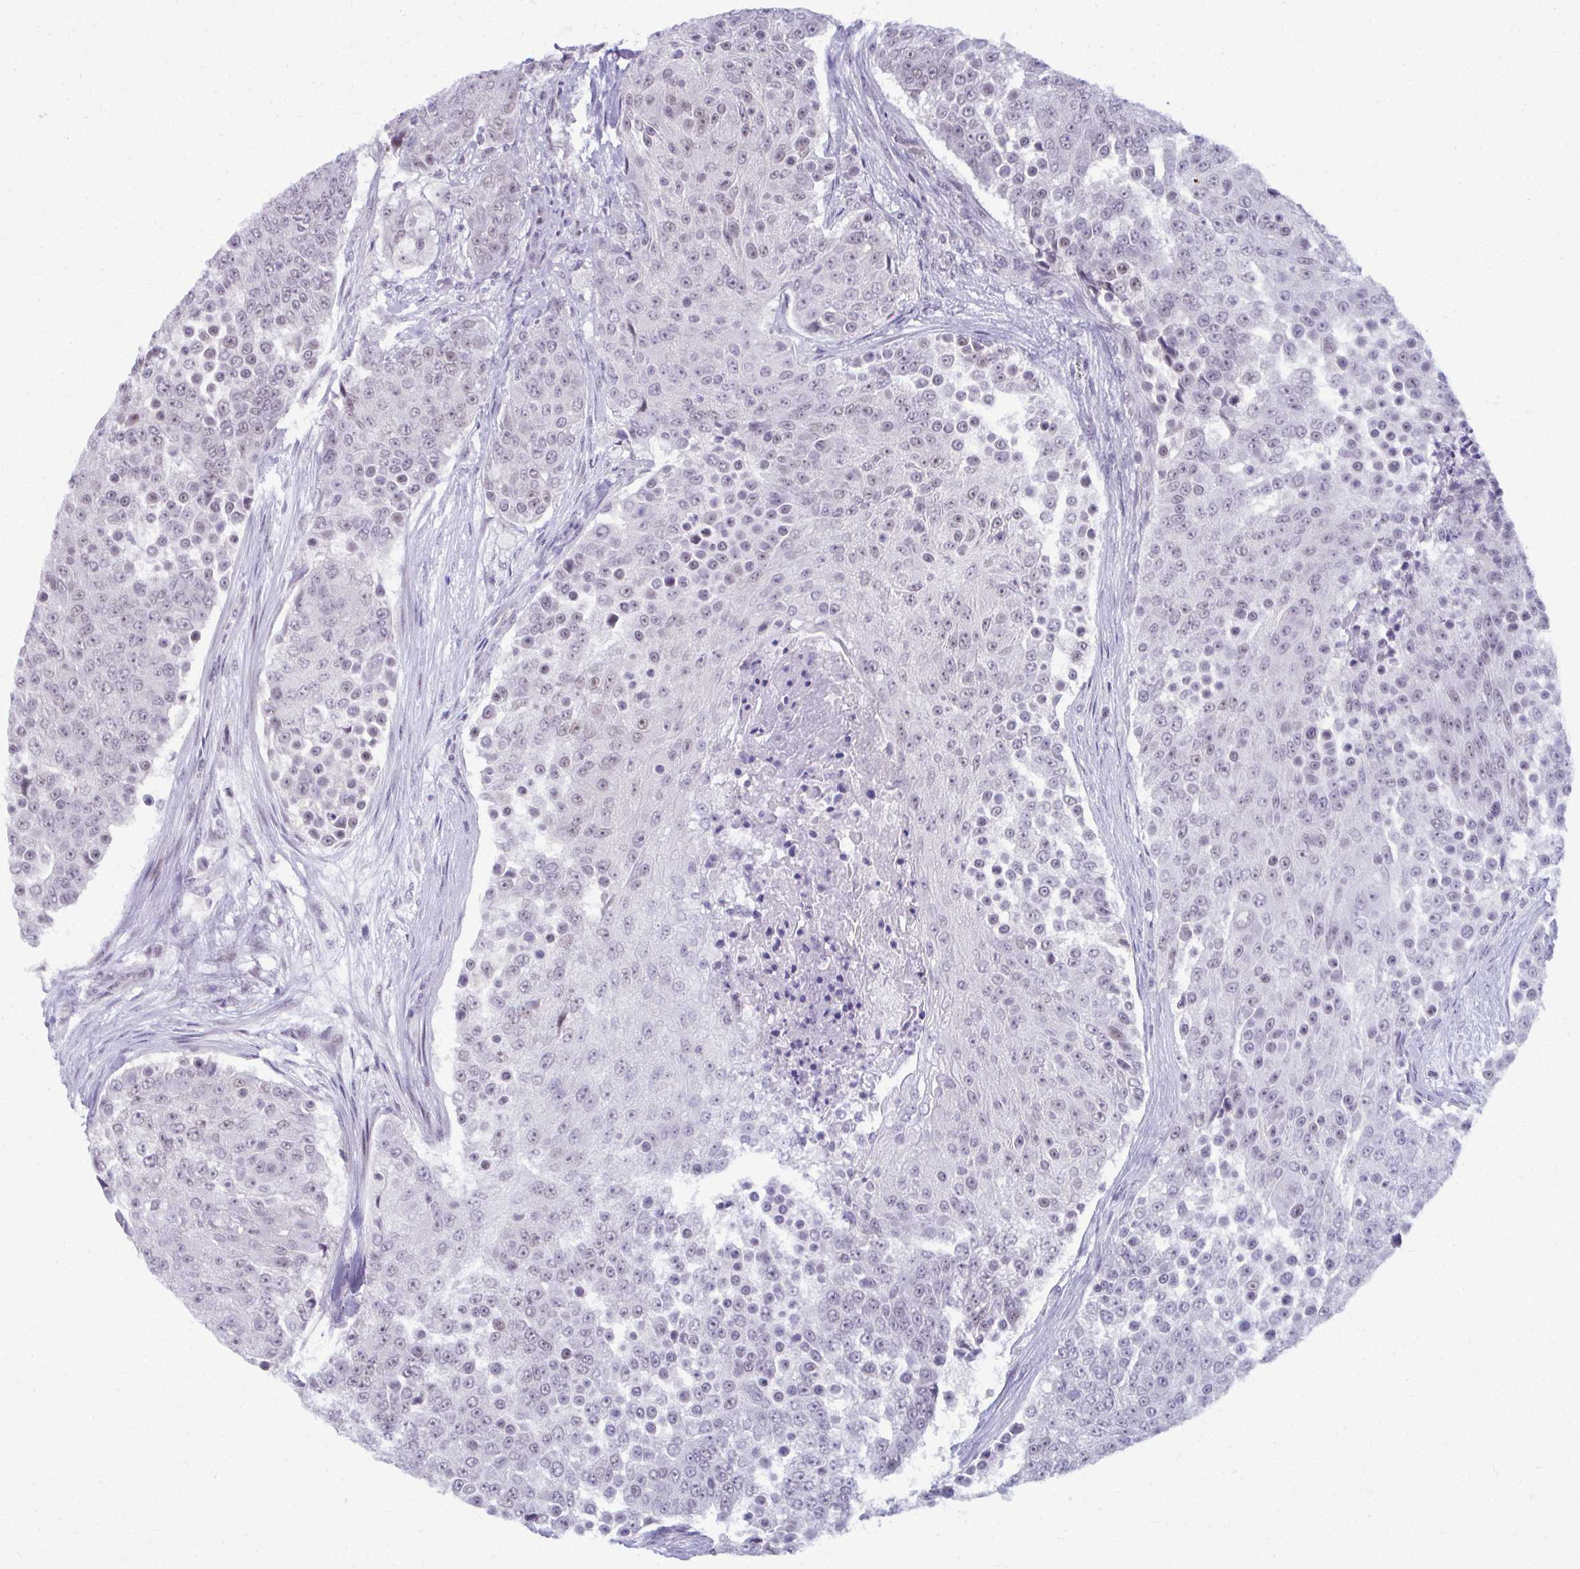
{"staining": {"intensity": "negative", "quantity": "none", "location": "none"}, "tissue": "urothelial cancer", "cell_type": "Tumor cells", "image_type": "cancer", "snomed": [{"axis": "morphology", "description": "Urothelial carcinoma, High grade"}, {"axis": "topography", "description": "Urinary bladder"}], "caption": "Human urothelial cancer stained for a protein using IHC shows no expression in tumor cells.", "gene": "MAF1", "patient": {"sex": "female", "age": 63}}